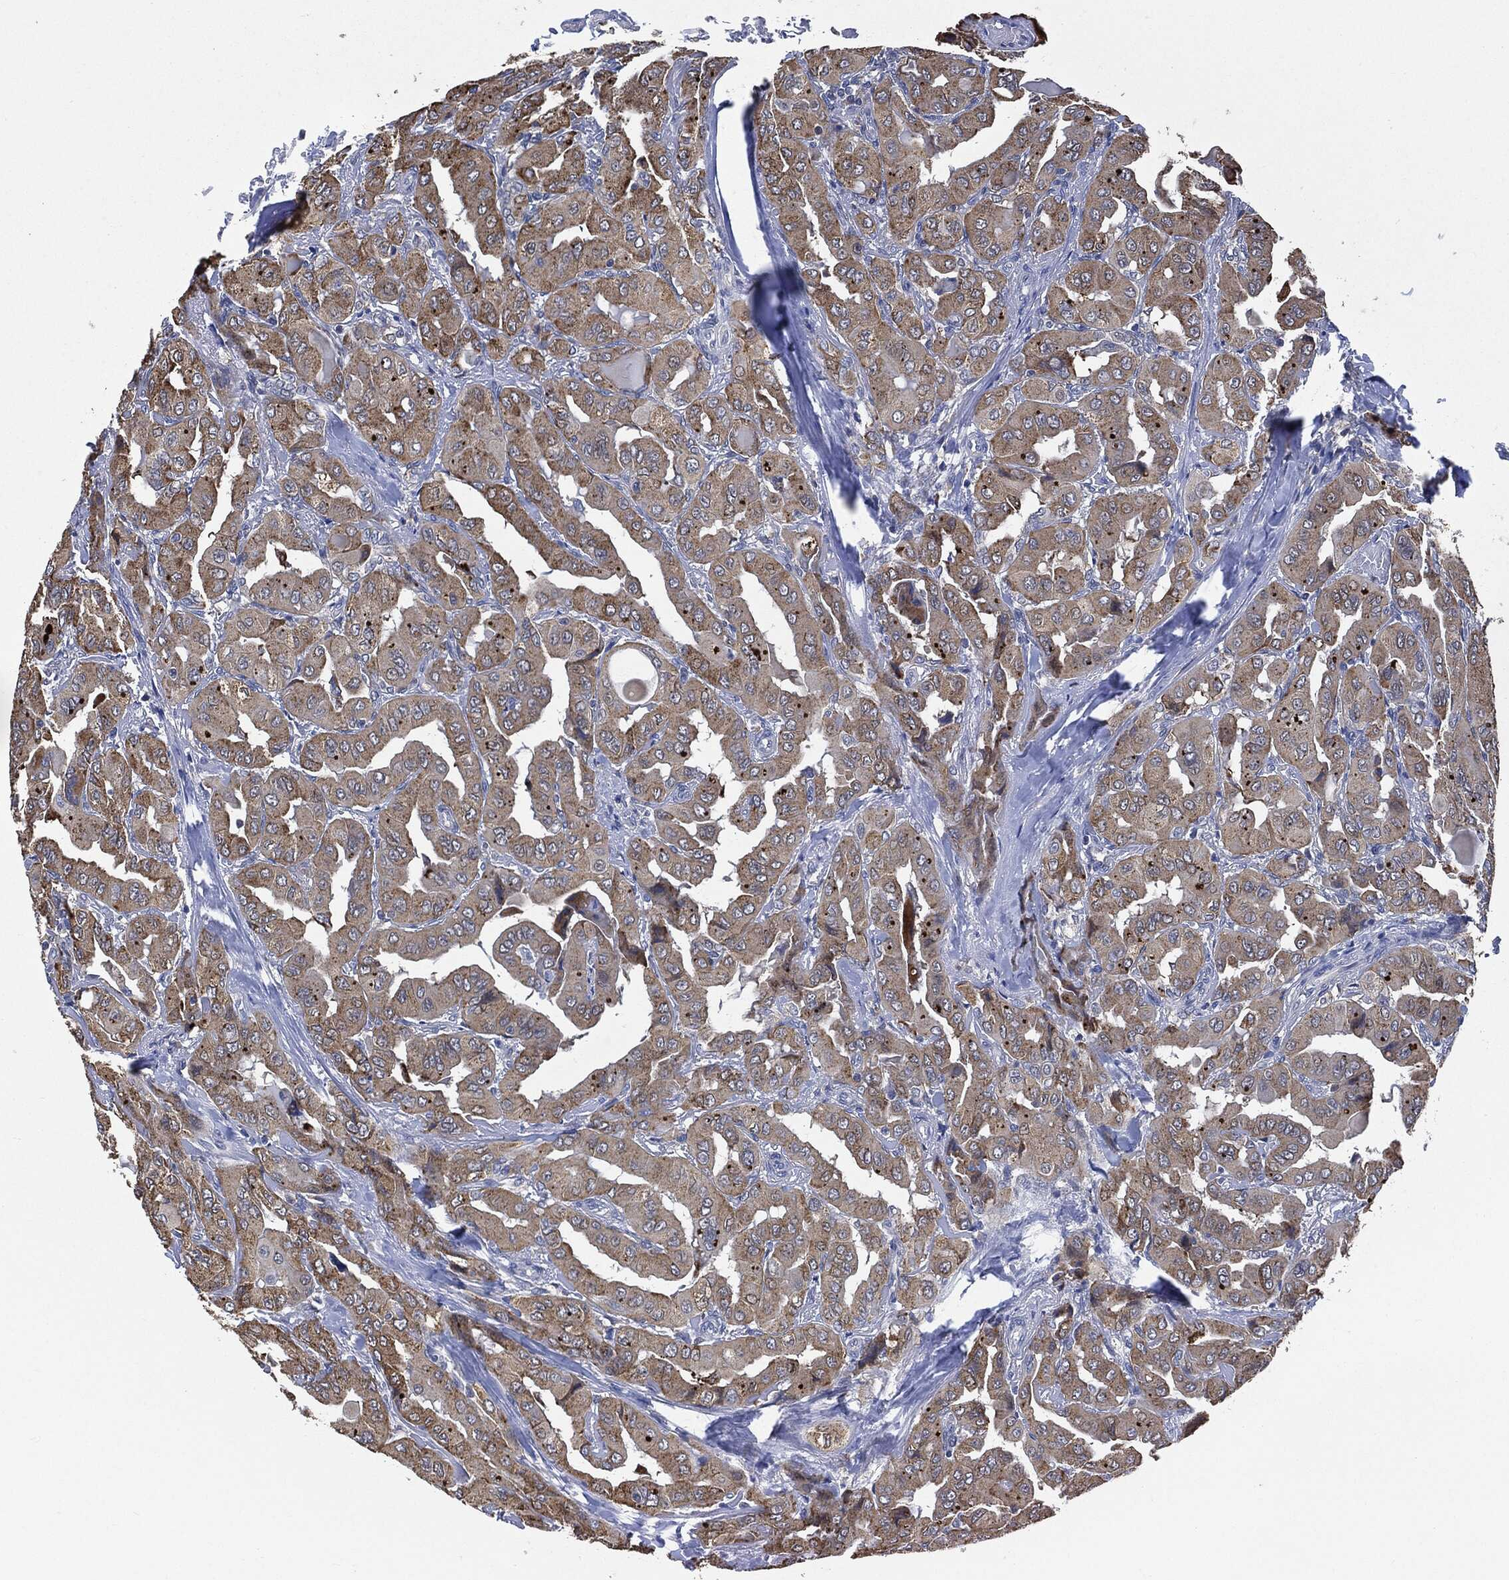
{"staining": {"intensity": "moderate", "quantity": "25%-75%", "location": "cytoplasmic/membranous"}, "tissue": "thyroid cancer", "cell_type": "Tumor cells", "image_type": "cancer", "snomed": [{"axis": "morphology", "description": "Normal tissue, NOS"}, {"axis": "morphology", "description": "Papillary adenocarcinoma, NOS"}, {"axis": "topography", "description": "Thyroid gland"}], "caption": "A histopathology image showing moderate cytoplasmic/membranous expression in about 25%-75% of tumor cells in thyroid cancer (papillary adenocarcinoma), as visualized by brown immunohistochemical staining.", "gene": "VSIG4", "patient": {"sex": "female", "age": 66}}